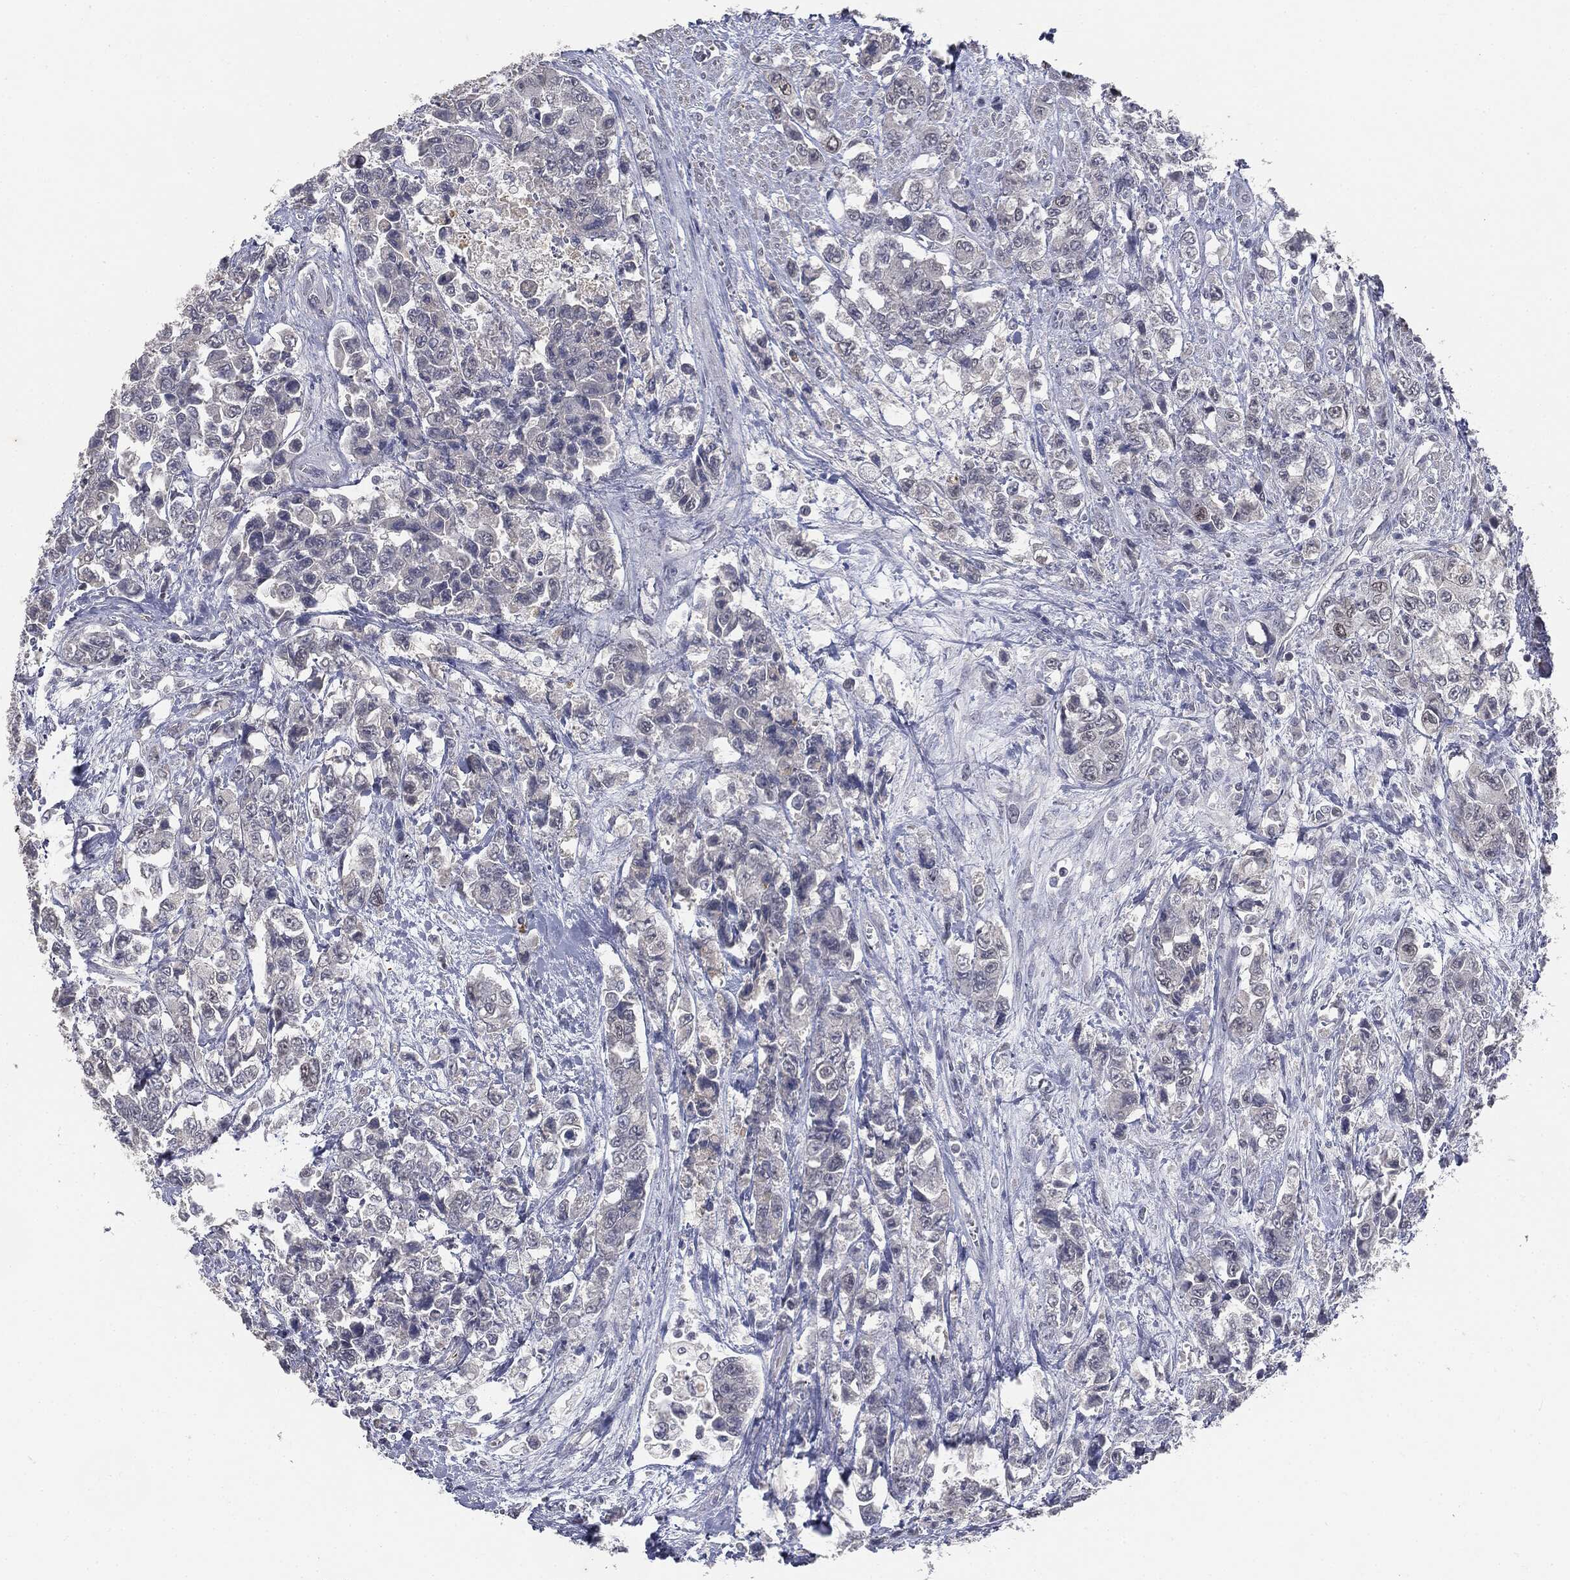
{"staining": {"intensity": "negative", "quantity": "none", "location": "none"}, "tissue": "urothelial cancer", "cell_type": "Tumor cells", "image_type": "cancer", "snomed": [{"axis": "morphology", "description": "Urothelial carcinoma, High grade"}, {"axis": "topography", "description": "Urinary bladder"}], "caption": "Immunohistochemistry (IHC) of human urothelial cancer shows no expression in tumor cells.", "gene": "SLC2A2", "patient": {"sex": "female", "age": 78}}